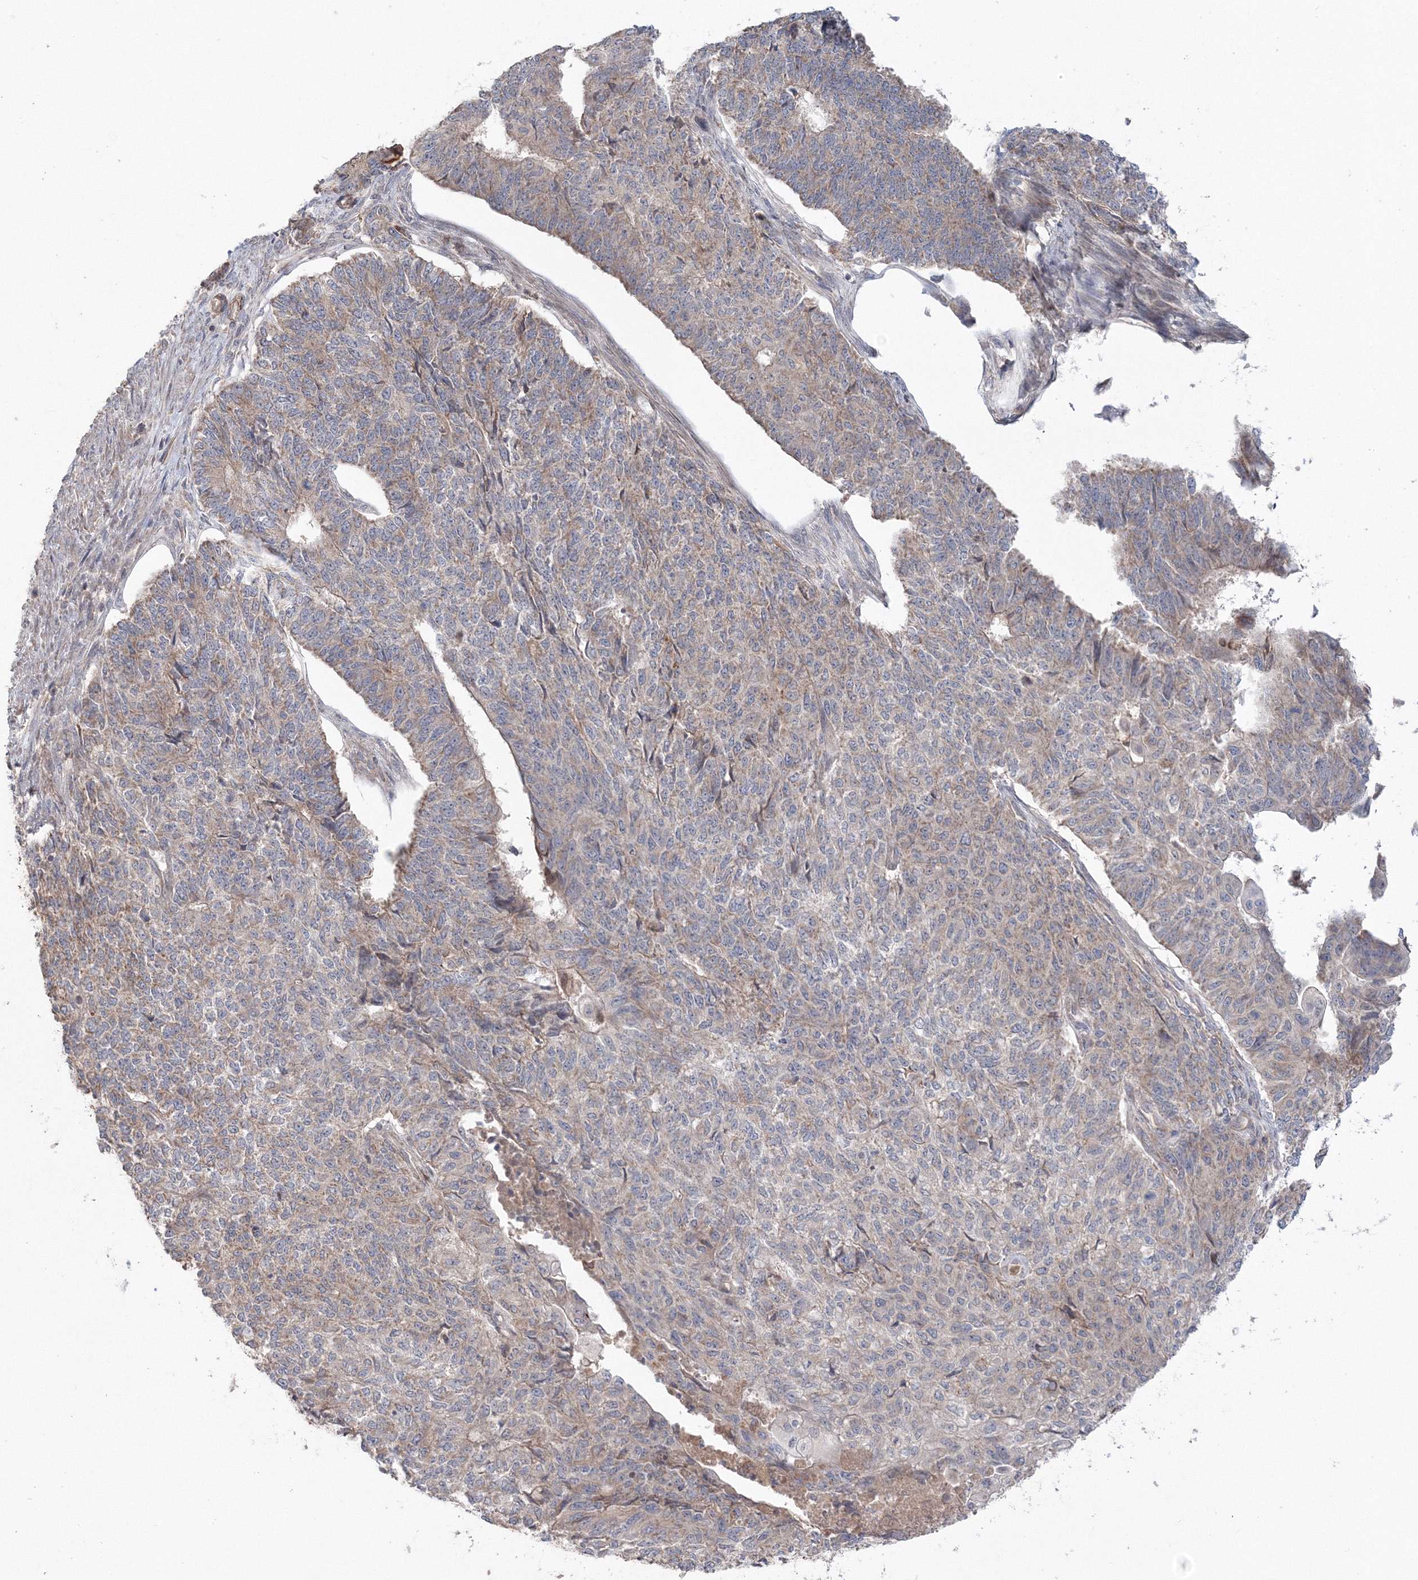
{"staining": {"intensity": "weak", "quantity": "25%-75%", "location": "cytoplasmic/membranous"}, "tissue": "endometrial cancer", "cell_type": "Tumor cells", "image_type": "cancer", "snomed": [{"axis": "morphology", "description": "Adenocarcinoma, NOS"}, {"axis": "topography", "description": "Endometrium"}], "caption": "Immunohistochemistry (IHC) of endometrial cancer displays low levels of weak cytoplasmic/membranous positivity in about 25%-75% of tumor cells. The protein is shown in brown color, while the nuclei are stained blue.", "gene": "NOA1", "patient": {"sex": "female", "age": 32}}